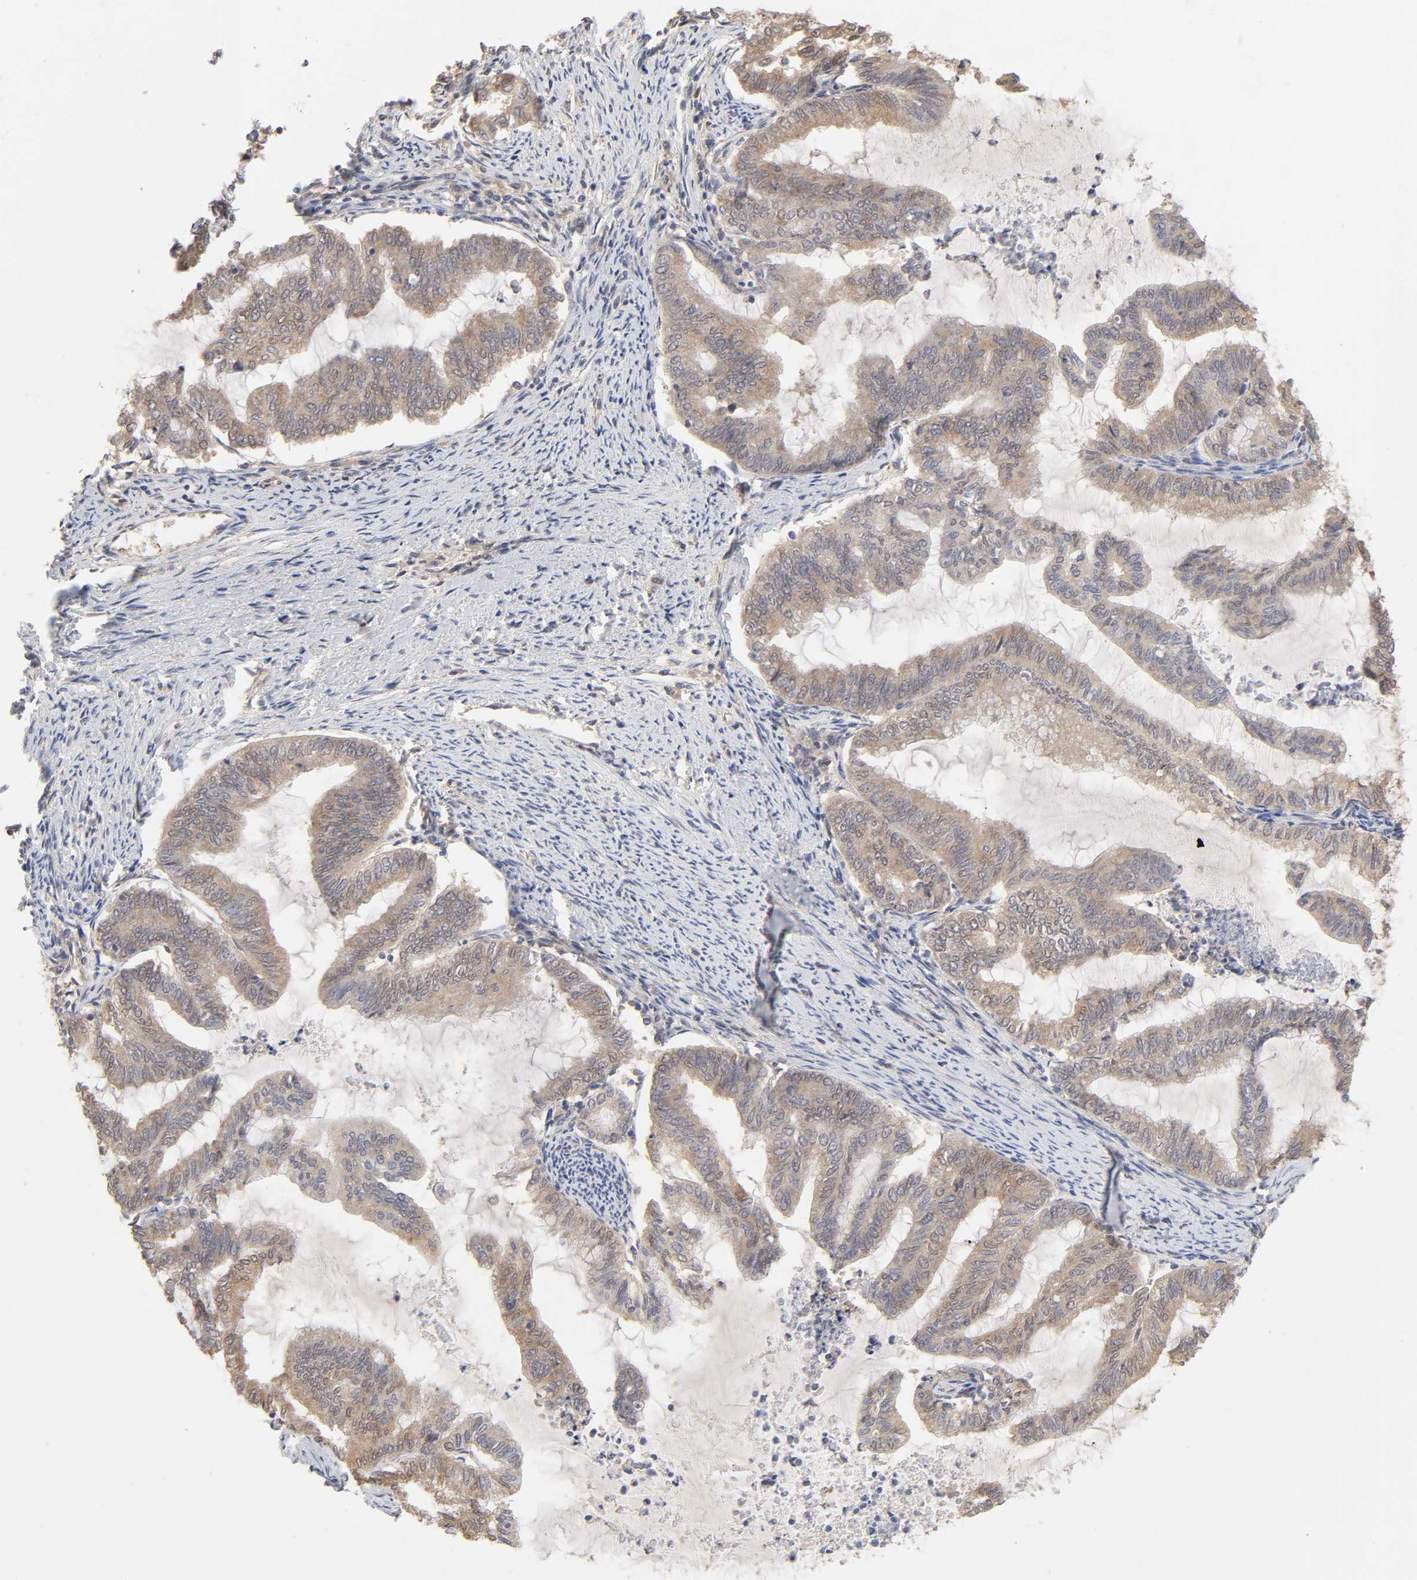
{"staining": {"intensity": "weak", "quantity": ">75%", "location": "cytoplasmic/membranous"}, "tissue": "endometrial cancer", "cell_type": "Tumor cells", "image_type": "cancer", "snomed": [{"axis": "morphology", "description": "Adenocarcinoma, NOS"}, {"axis": "topography", "description": "Endometrium"}], "caption": "Immunohistochemical staining of human endometrial cancer (adenocarcinoma) shows low levels of weak cytoplasmic/membranous positivity in approximately >75% of tumor cells. The protein is shown in brown color, while the nuclei are stained blue.", "gene": "MAPK1", "patient": {"sex": "female", "age": 79}}